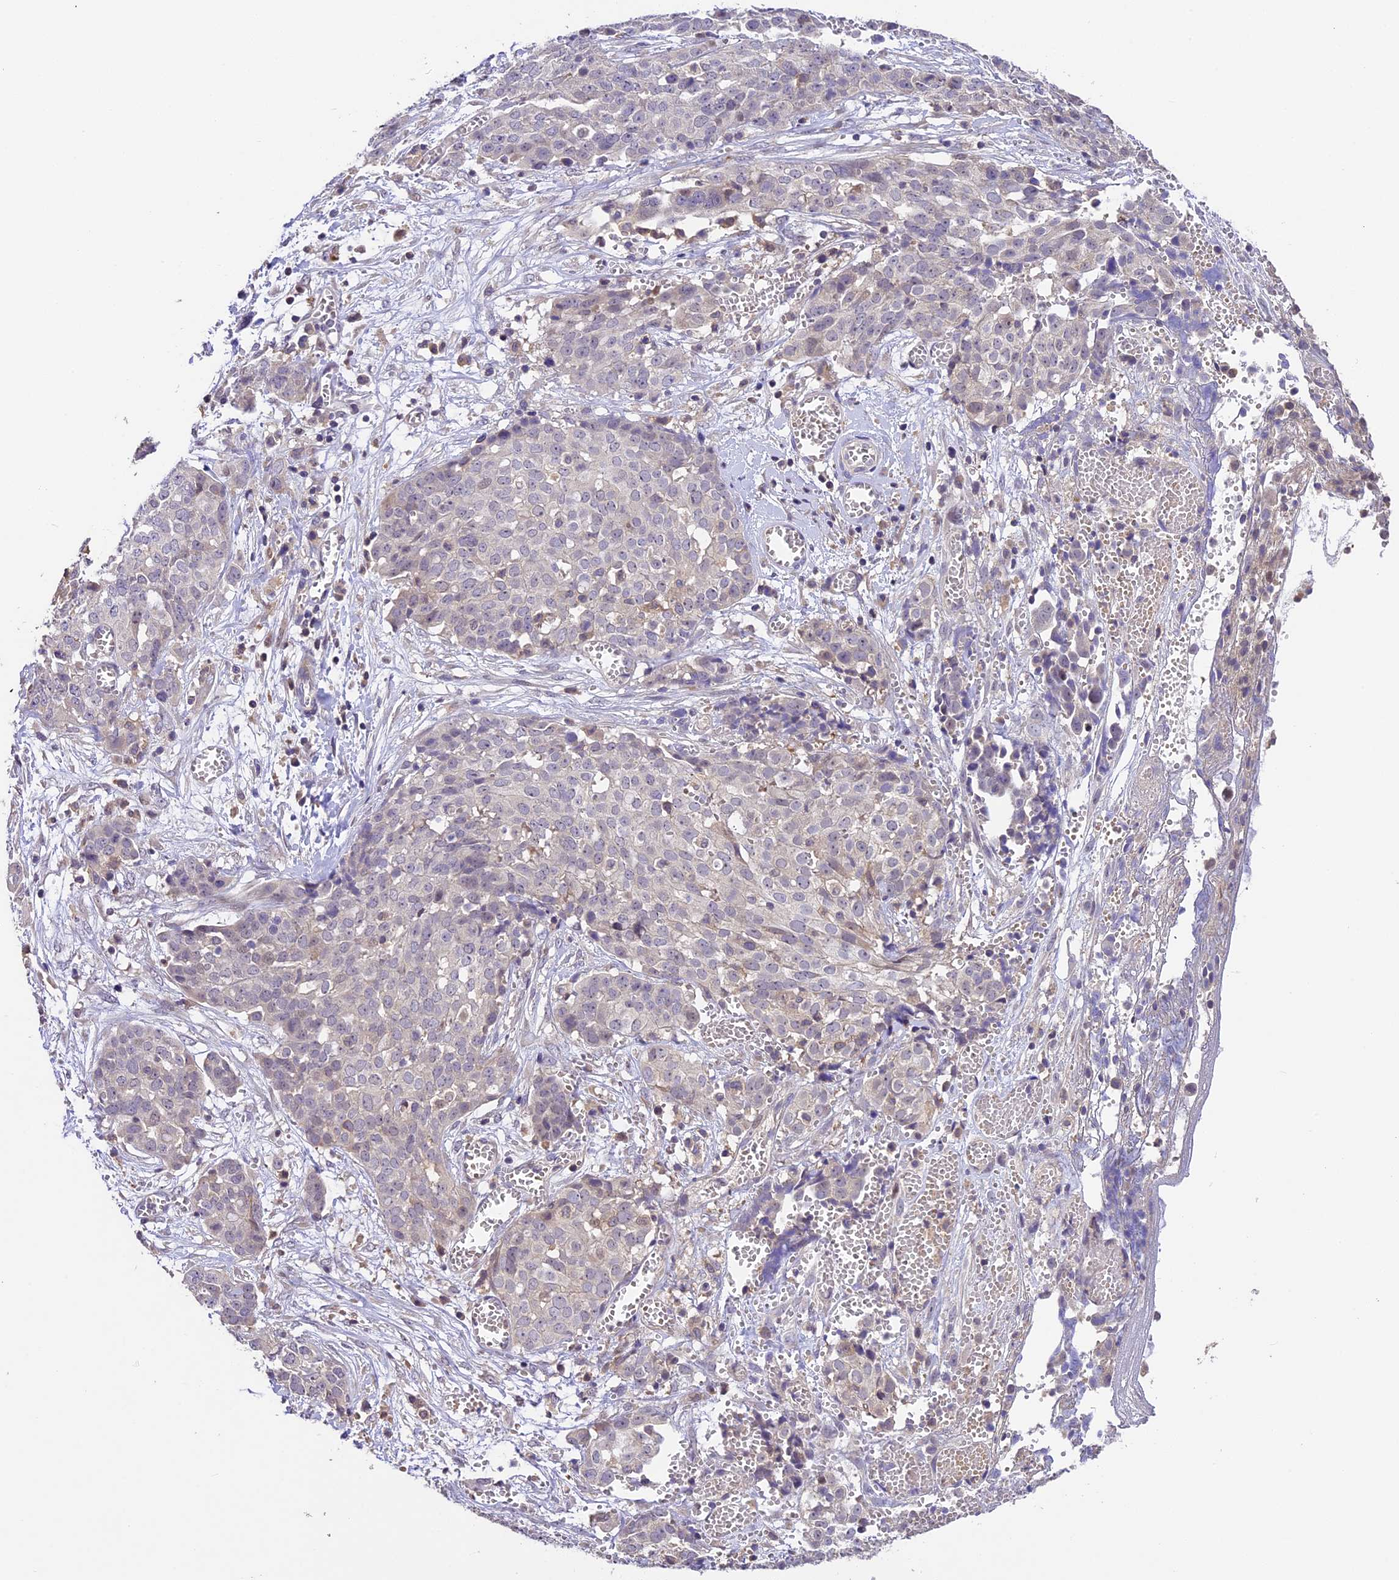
{"staining": {"intensity": "negative", "quantity": "none", "location": "none"}, "tissue": "ovarian cancer", "cell_type": "Tumor cells", "image_type": "cancer", "snomed": [{"axis": "morphology", "description": "Cystadenocarcinoma, serous, NOS"}, {"axis": "topography", "description": "Soft tissue"}, {"axis": "topography", "description": "Ovary"}], "caption": "This is a micrograph of immunohistochemistry staining of ovarian cancer (serous cystadenocarcinoma), which shows no expression in tumor cells. The staining is performed using DAB (3,3'-diaminobenzidine) brown chromogen with nuclei counter-stained in using hematoxylin.", "gene": "DGKH", "patient": {"sex": "female", "age": 57}}